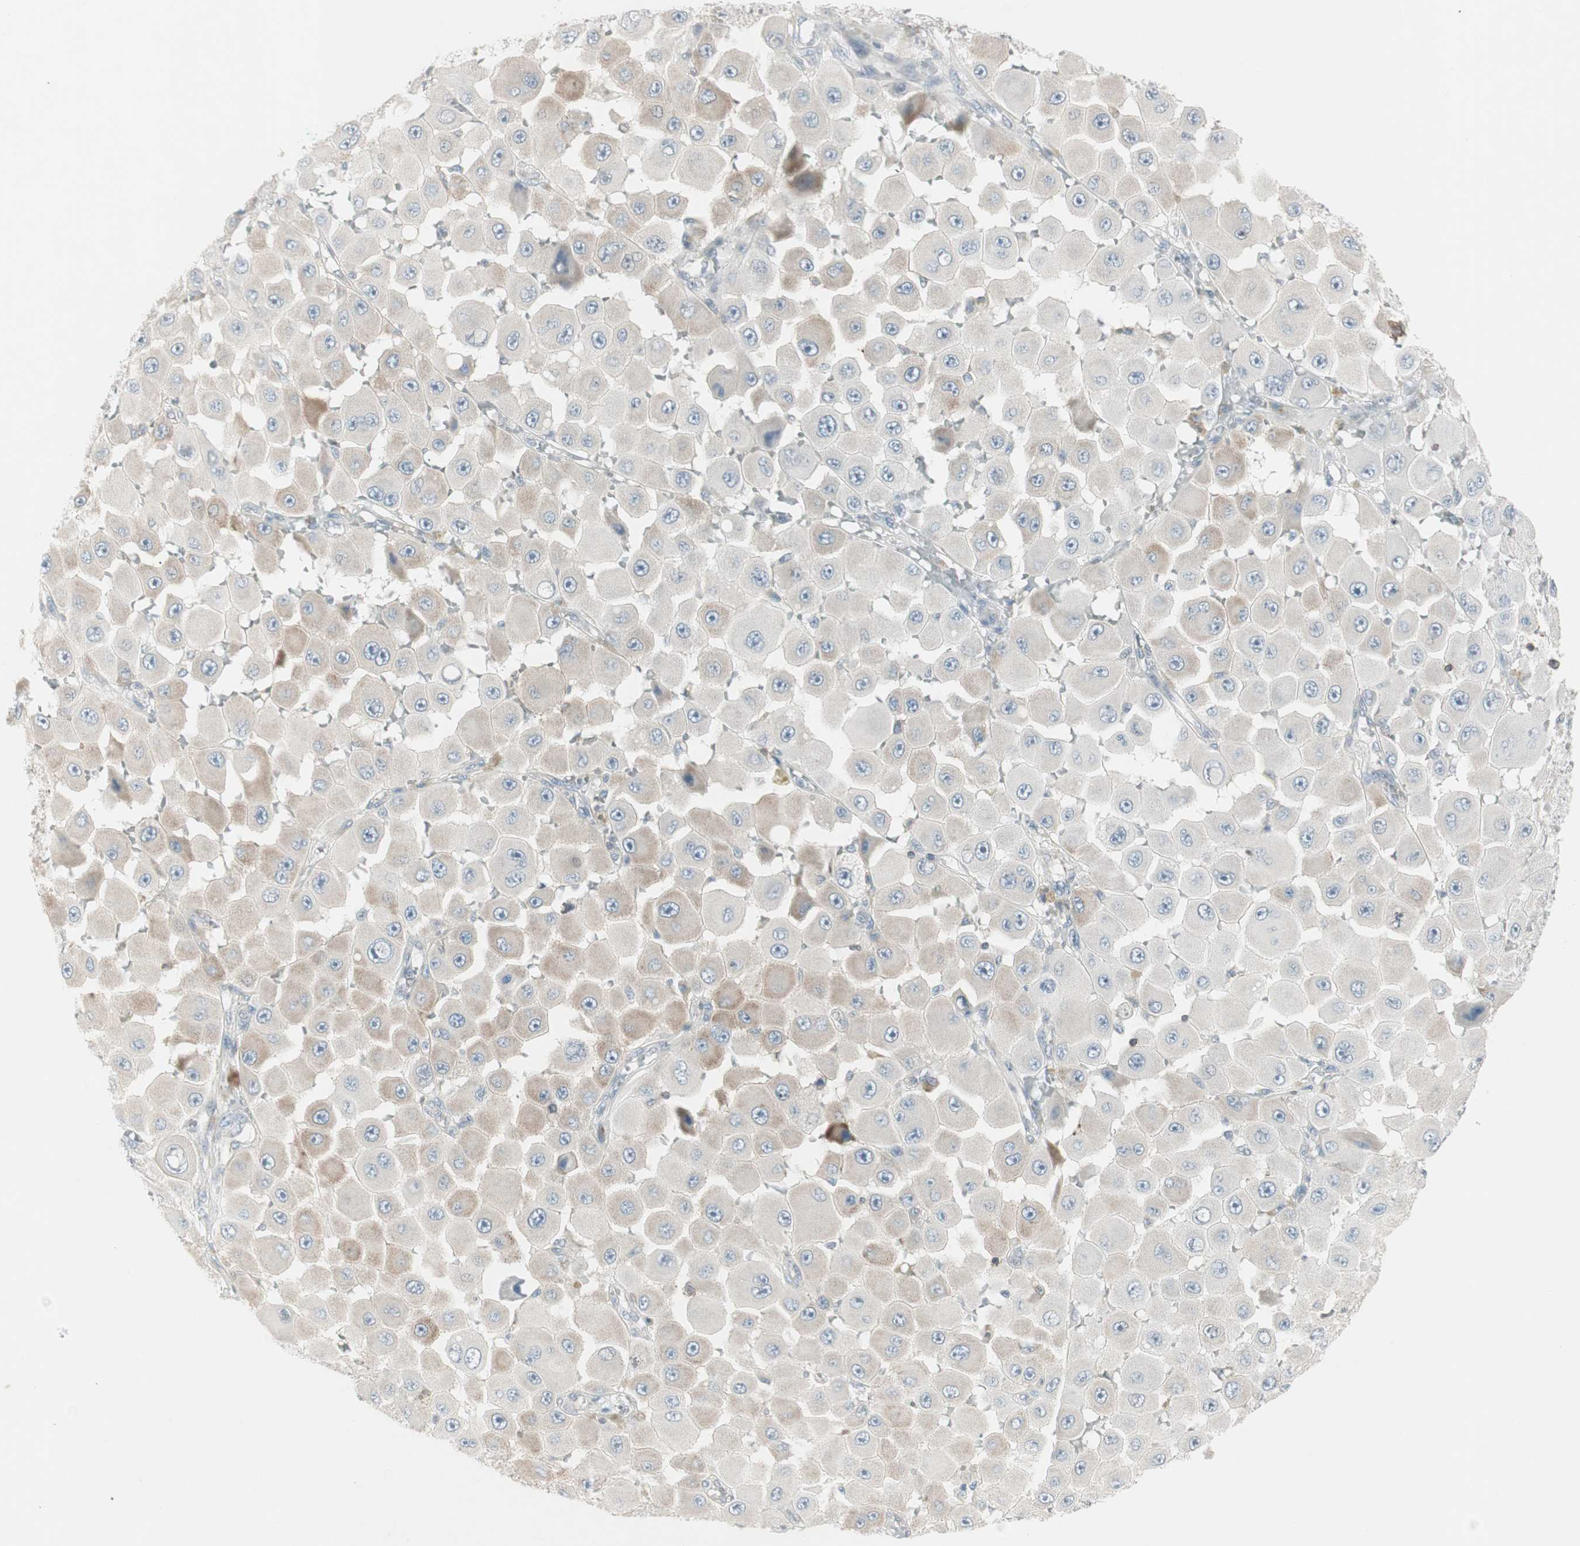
{"staining": {"intensity": "weak", "quantity": "<25%", "location": "cytoplasmic/membranous"}, "tissue": "melanoma", "cell_type": "Tumor cells", "image_type": "cancer", "snomed": [{"axis": "morphology", "description": "Malignant melanoma, NOS"}, {"axis": "topography", "description": "Skin"}], "caption": "A histopathology image of malignant melanoma stained for a protein shows no brown staining in tumor cells.", "gene": "MAP4K4", "patient": {"sex": "female", "age": 81}}